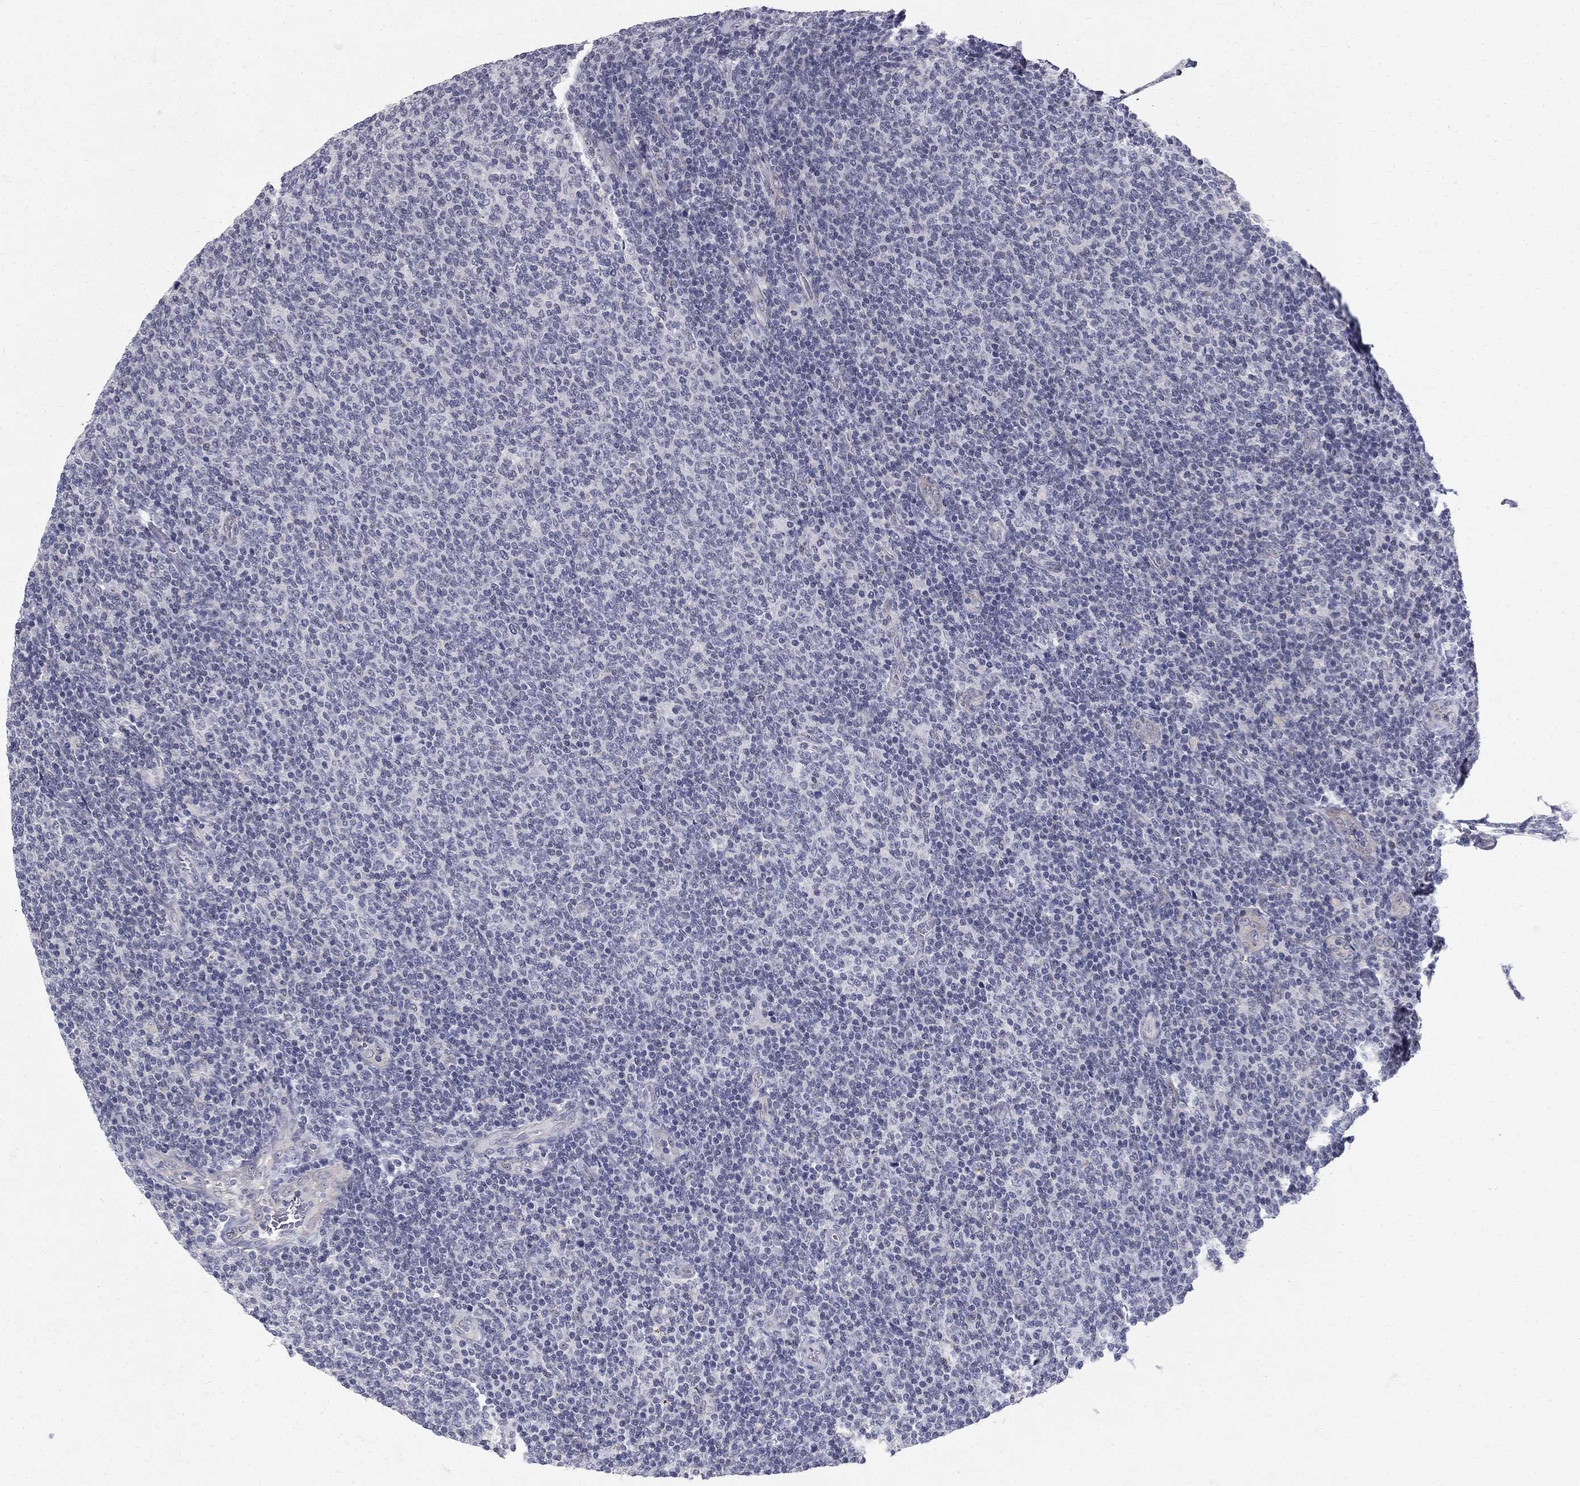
{"staining": {"intensity": "negative", "quantity": "none", "location": "none"}, "tissue": "lymphoma", "cell_type": "Tumor cells", "image_type": "cancer", "snomed": [{"axis": "morphology", "description": "Malignant lymphoma, non-Hodgkin's type, Low grade"}, {"axis": "topography", "description": "Lymph node"}], "caption": "Tumor cells show no significant protein positivity in low-grade malignant lymphoma, non-Hodgkin's type.", "gene": "CLIC6", "patient": {"sex": "male", "age": 52}}